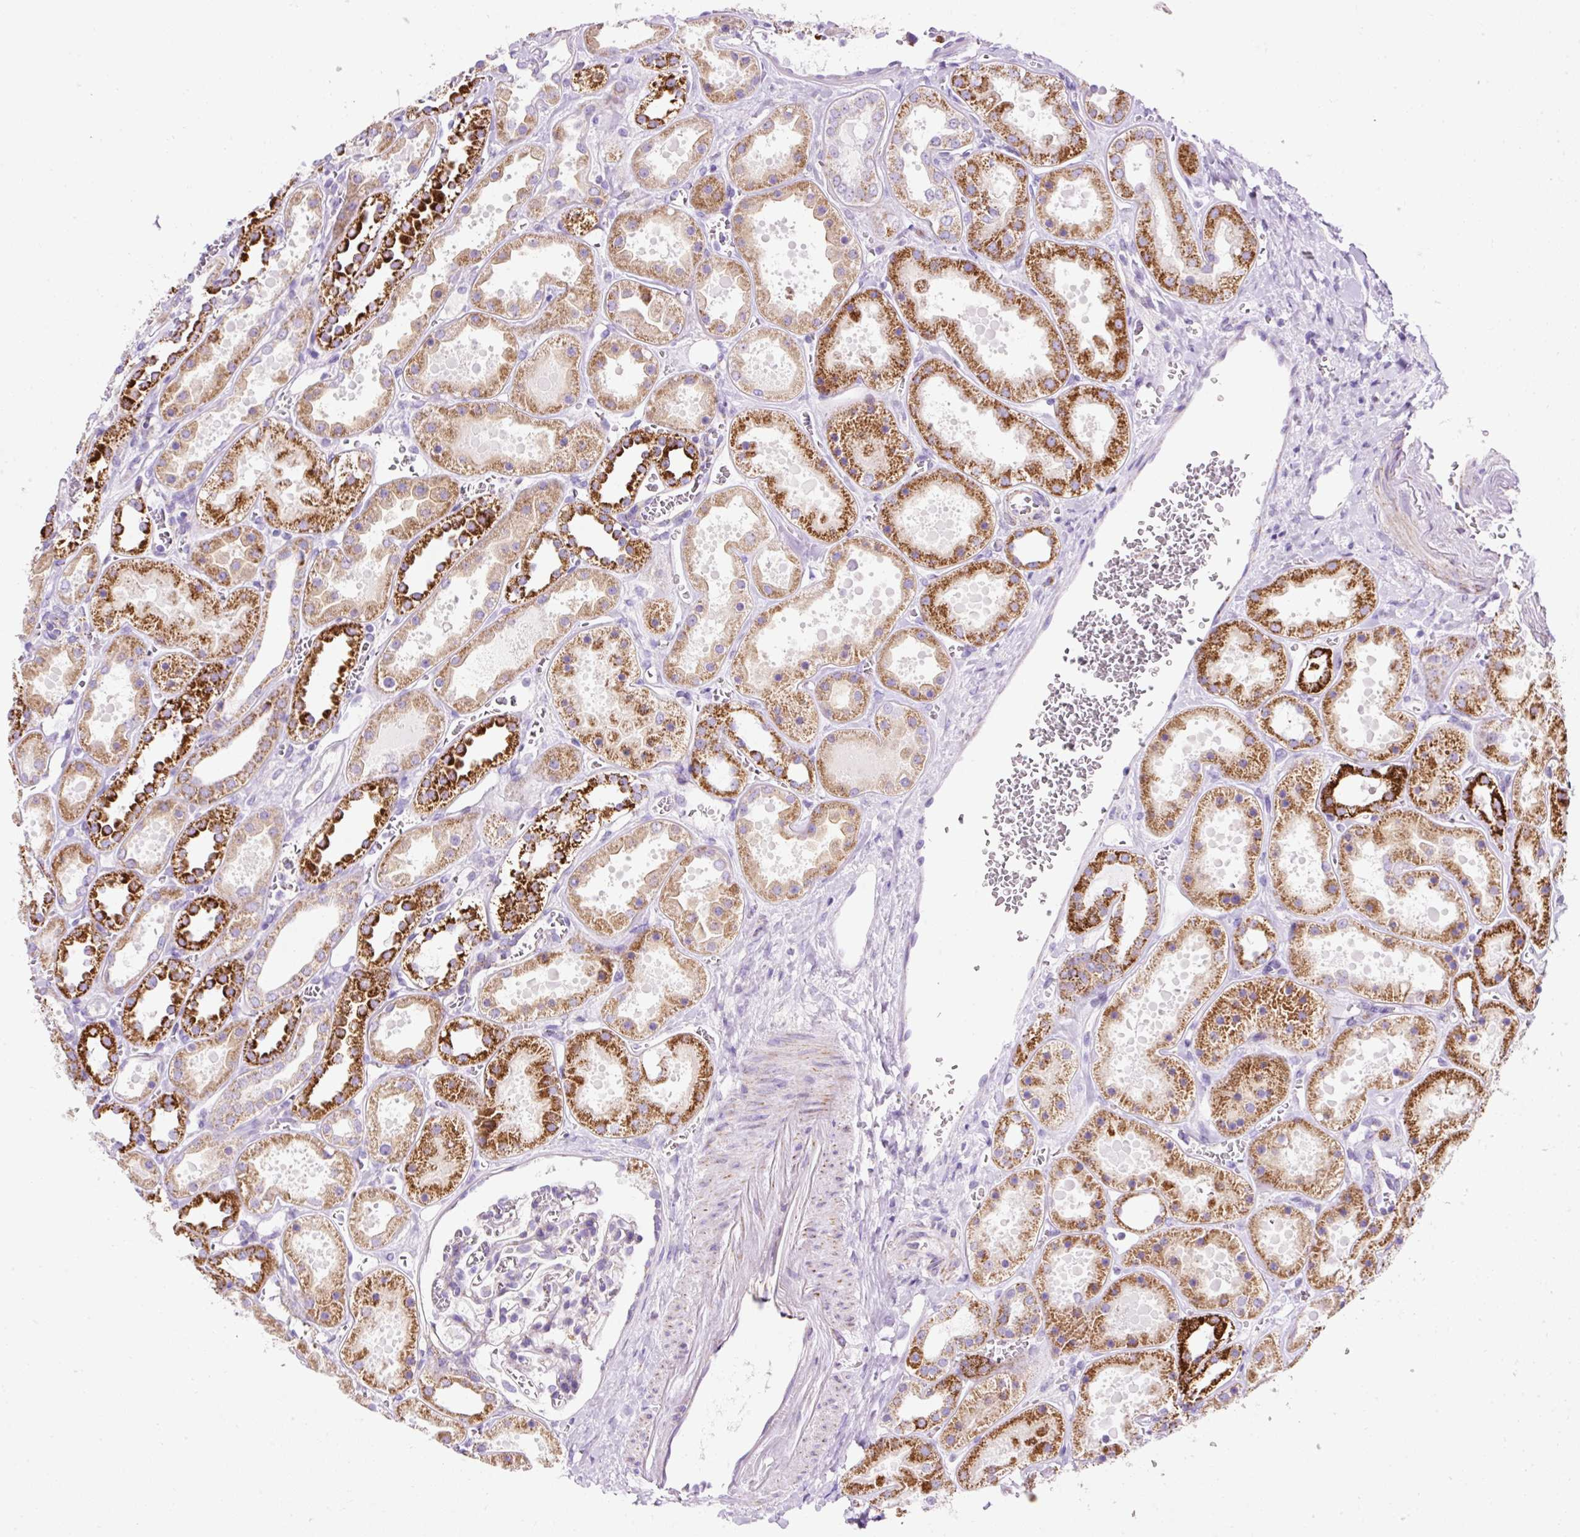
{"staining": {"intensity": "negative", "quantity": "none", "location": "none"}, "tissue": "kidney", "cell_type": "Cells in glomeruli", "image_type": "normal", "snomed": [{"axis": "morphology", "description": "Normal tissue, NOS"}, {"axis": "topography", "description": "Kidney"}], "caption": "High magnification brightfield microscopy of unremarkable kidney stained with DAB (3,3'-diaminobenzidine) (brown) and counterstained with hematoxylin (blue): cells in glomeruli show no significant expression. (Stains: DAB (3,3'-diaminobenzidine) IHC with hematoxylin counter stain, Microscopy: brightfield microscopy at high magnification).", "gene": "PLPP2", "patient": {"sex": "female", "age": 41}}